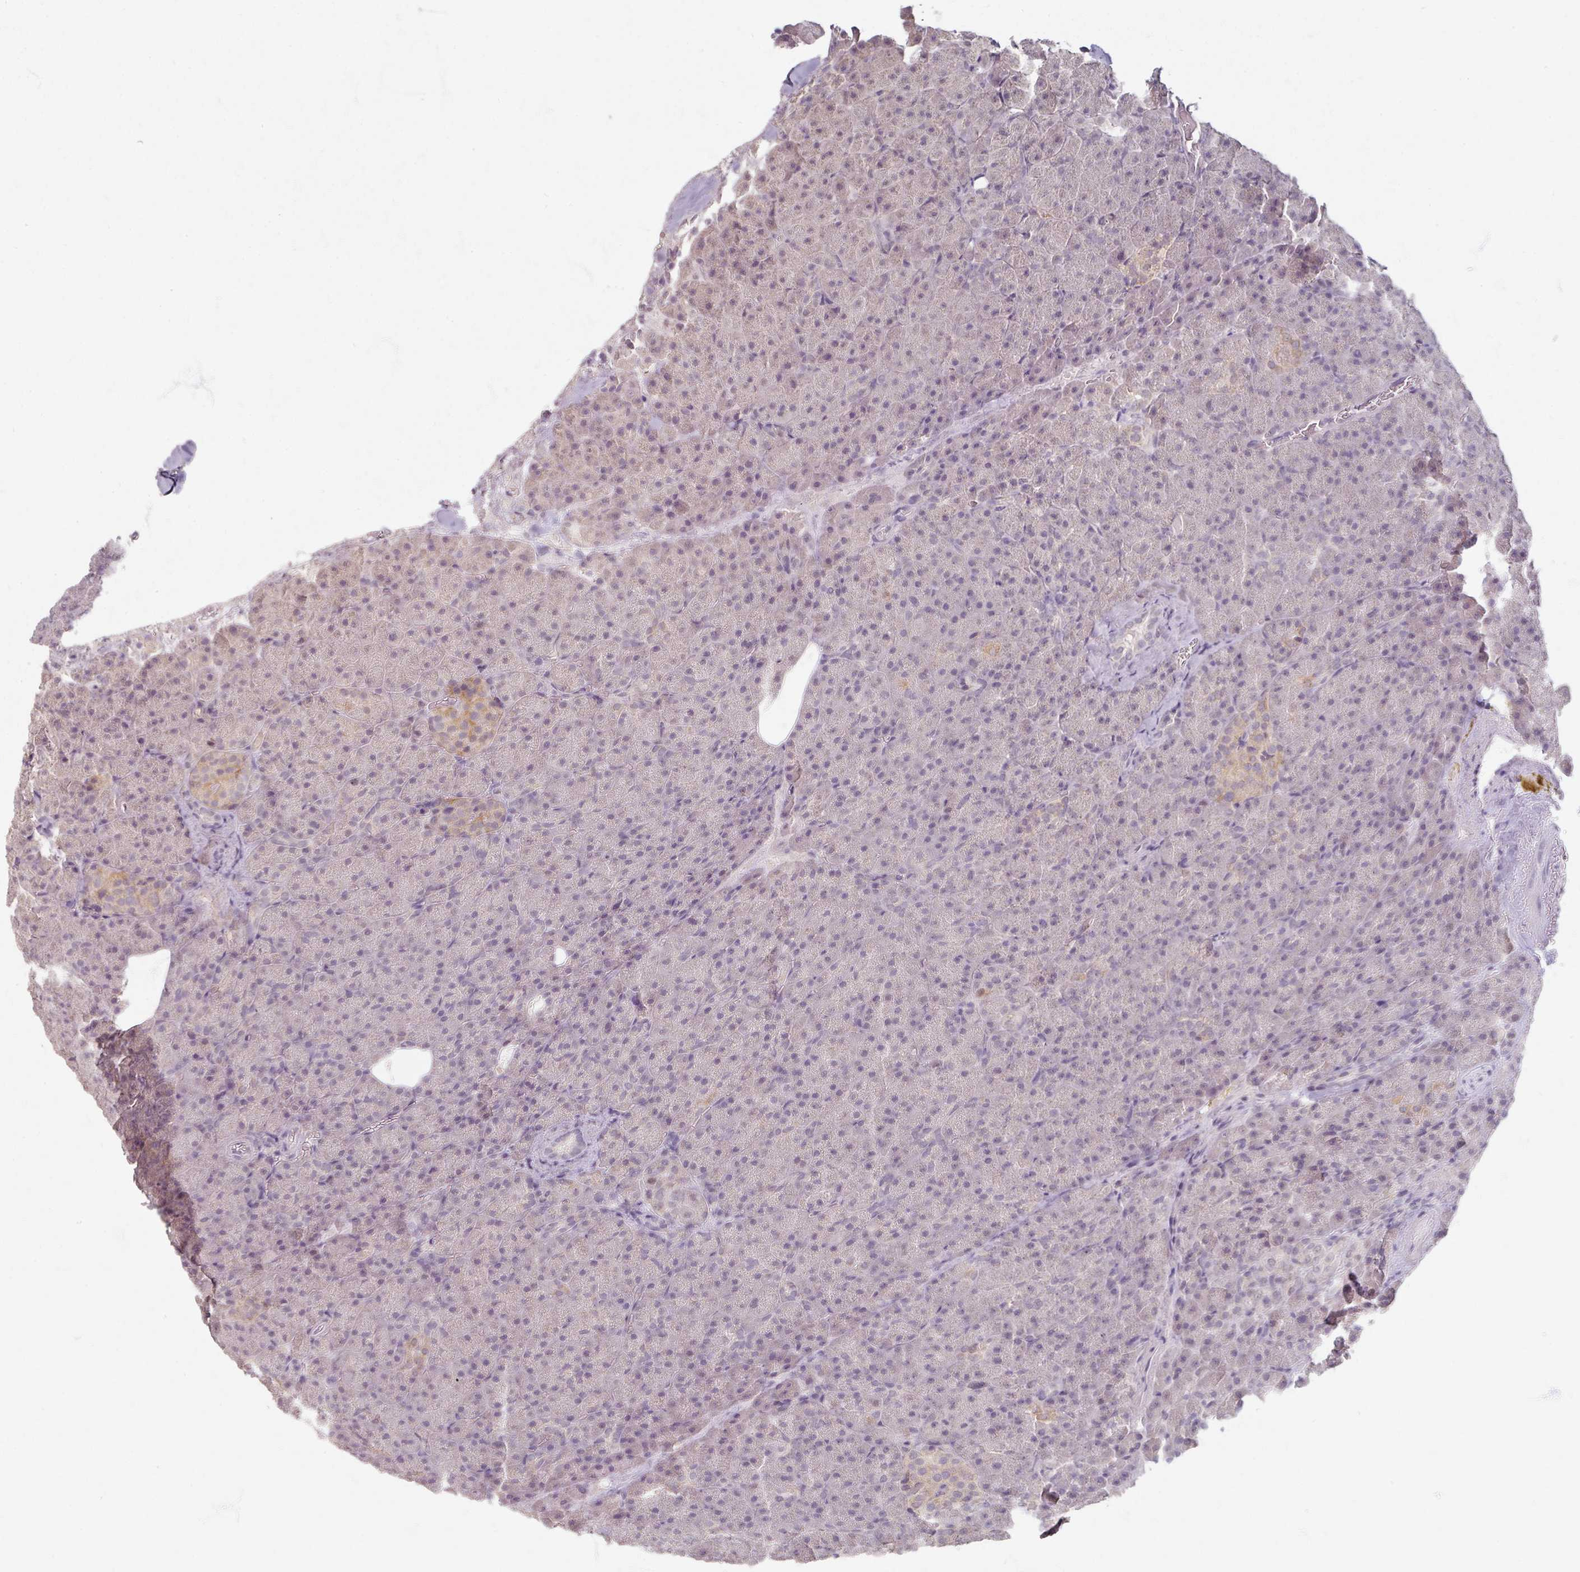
{"staining": {"intensity": "weak", "quantity": "<25%", "location": "cytoplasmic/membranous"}, "tissue": "pancreas", "cell_type": "Exocrine glandular cells", "image_type": "normal", "snomed": [{"axis": "morphology", "description": "Normal tissue, NOS"}, {"axis": "topography", "description": "Pancreas"}], "caption": "This is a micrograph of immunohistochemistry staining of unremarkable pancreas, which shows no staining in exocrine glandular cells.", "gene": "SOX11", "patient": {"sex": "female", "age": 74}}